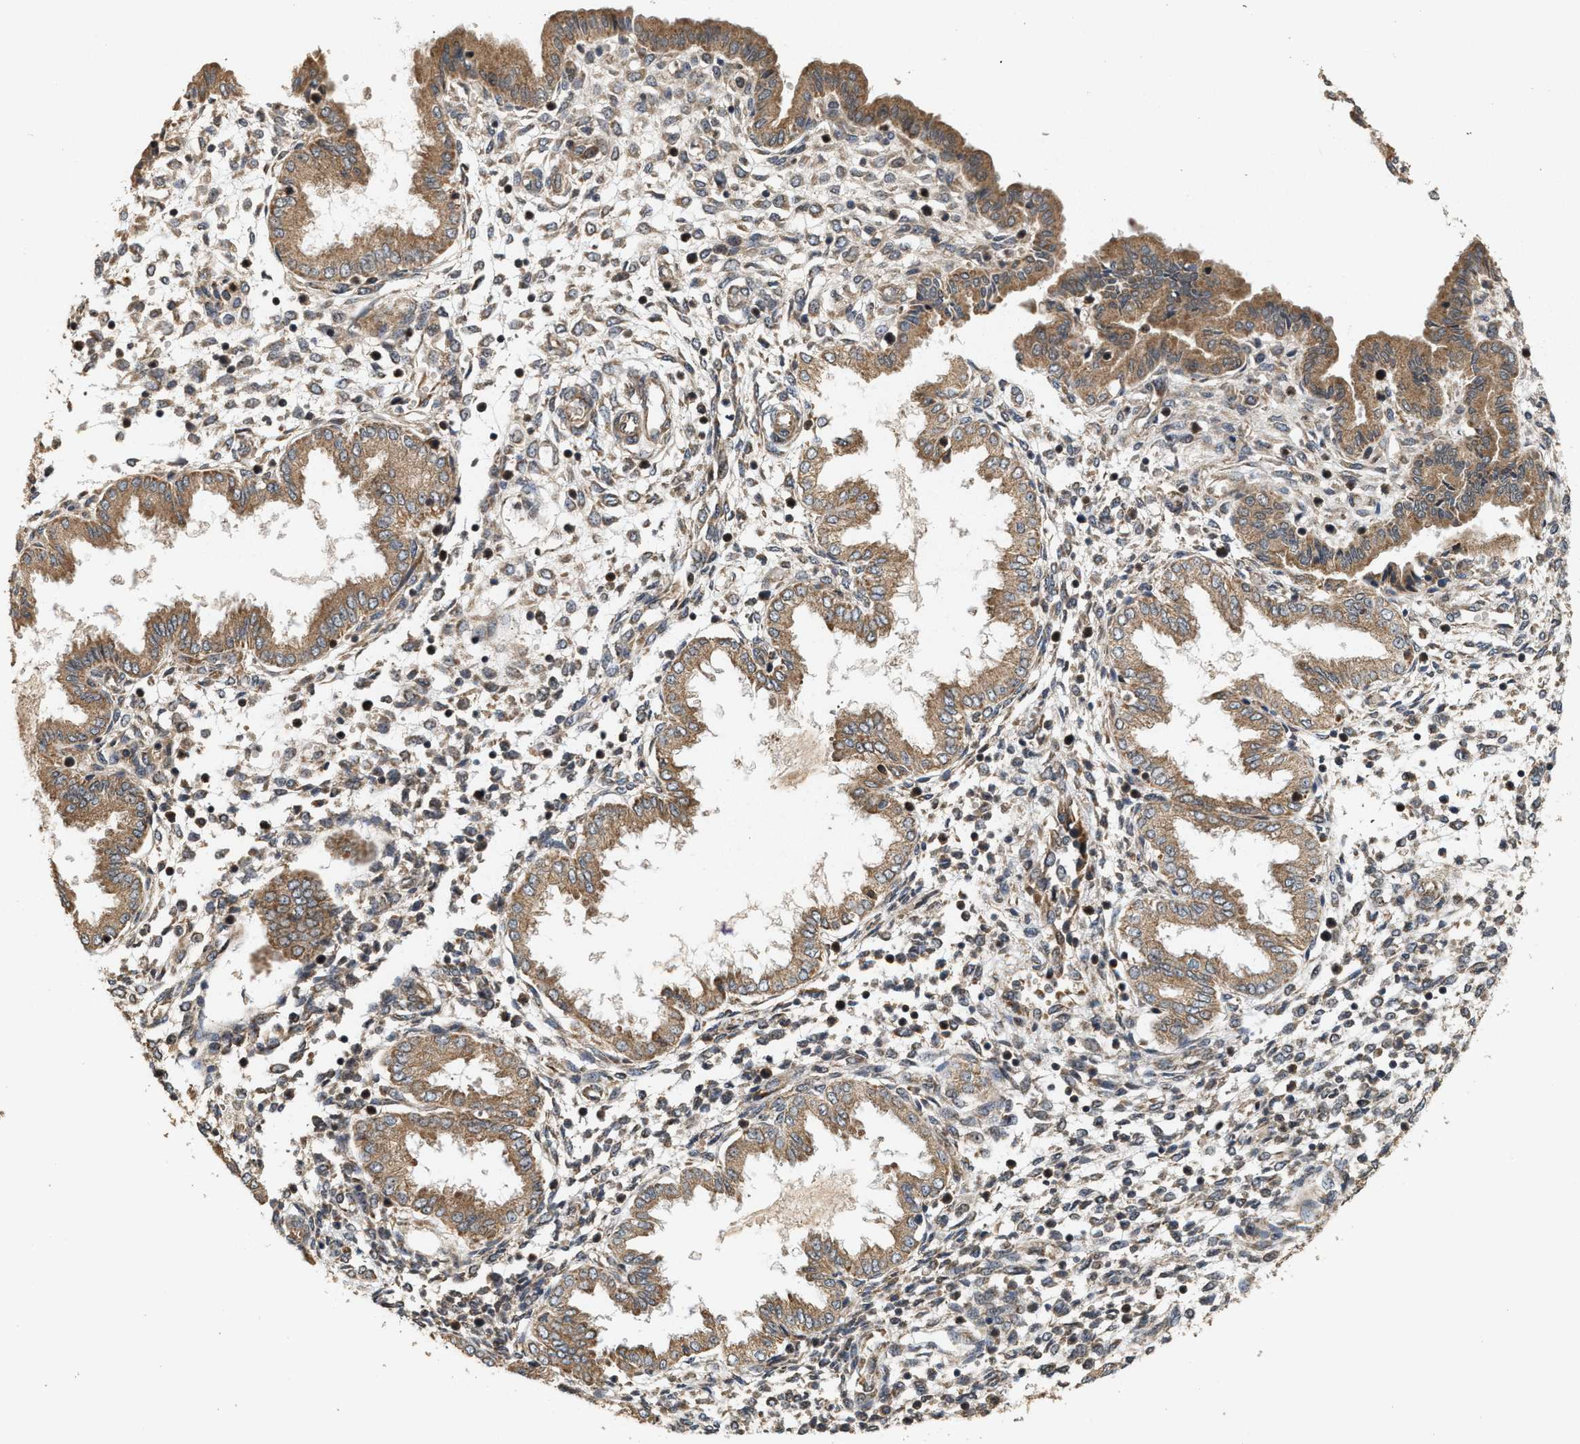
{"staining": {"intensity": "weak", "quantity": "25%-75%", "location": "cytoplasmic/membranous,nuclear"}, "tissue": "endometrium", "cell_type": "Cells in endometrial stroma", "image_type": "normal", "snomed": [{"axis": "morphology", "description": "Normal tissue, NOS"}, {"axis": "topography", "description": "Endometrium"}], "caption": "Cells in endometrial stroma exhibit weak cytoplasmic/membranous,nuclear positivity in approximately 25%-75% of cells in benign endometrium.", "gene": "ELP2", "patient": {"sex": "female", "age": 33}}